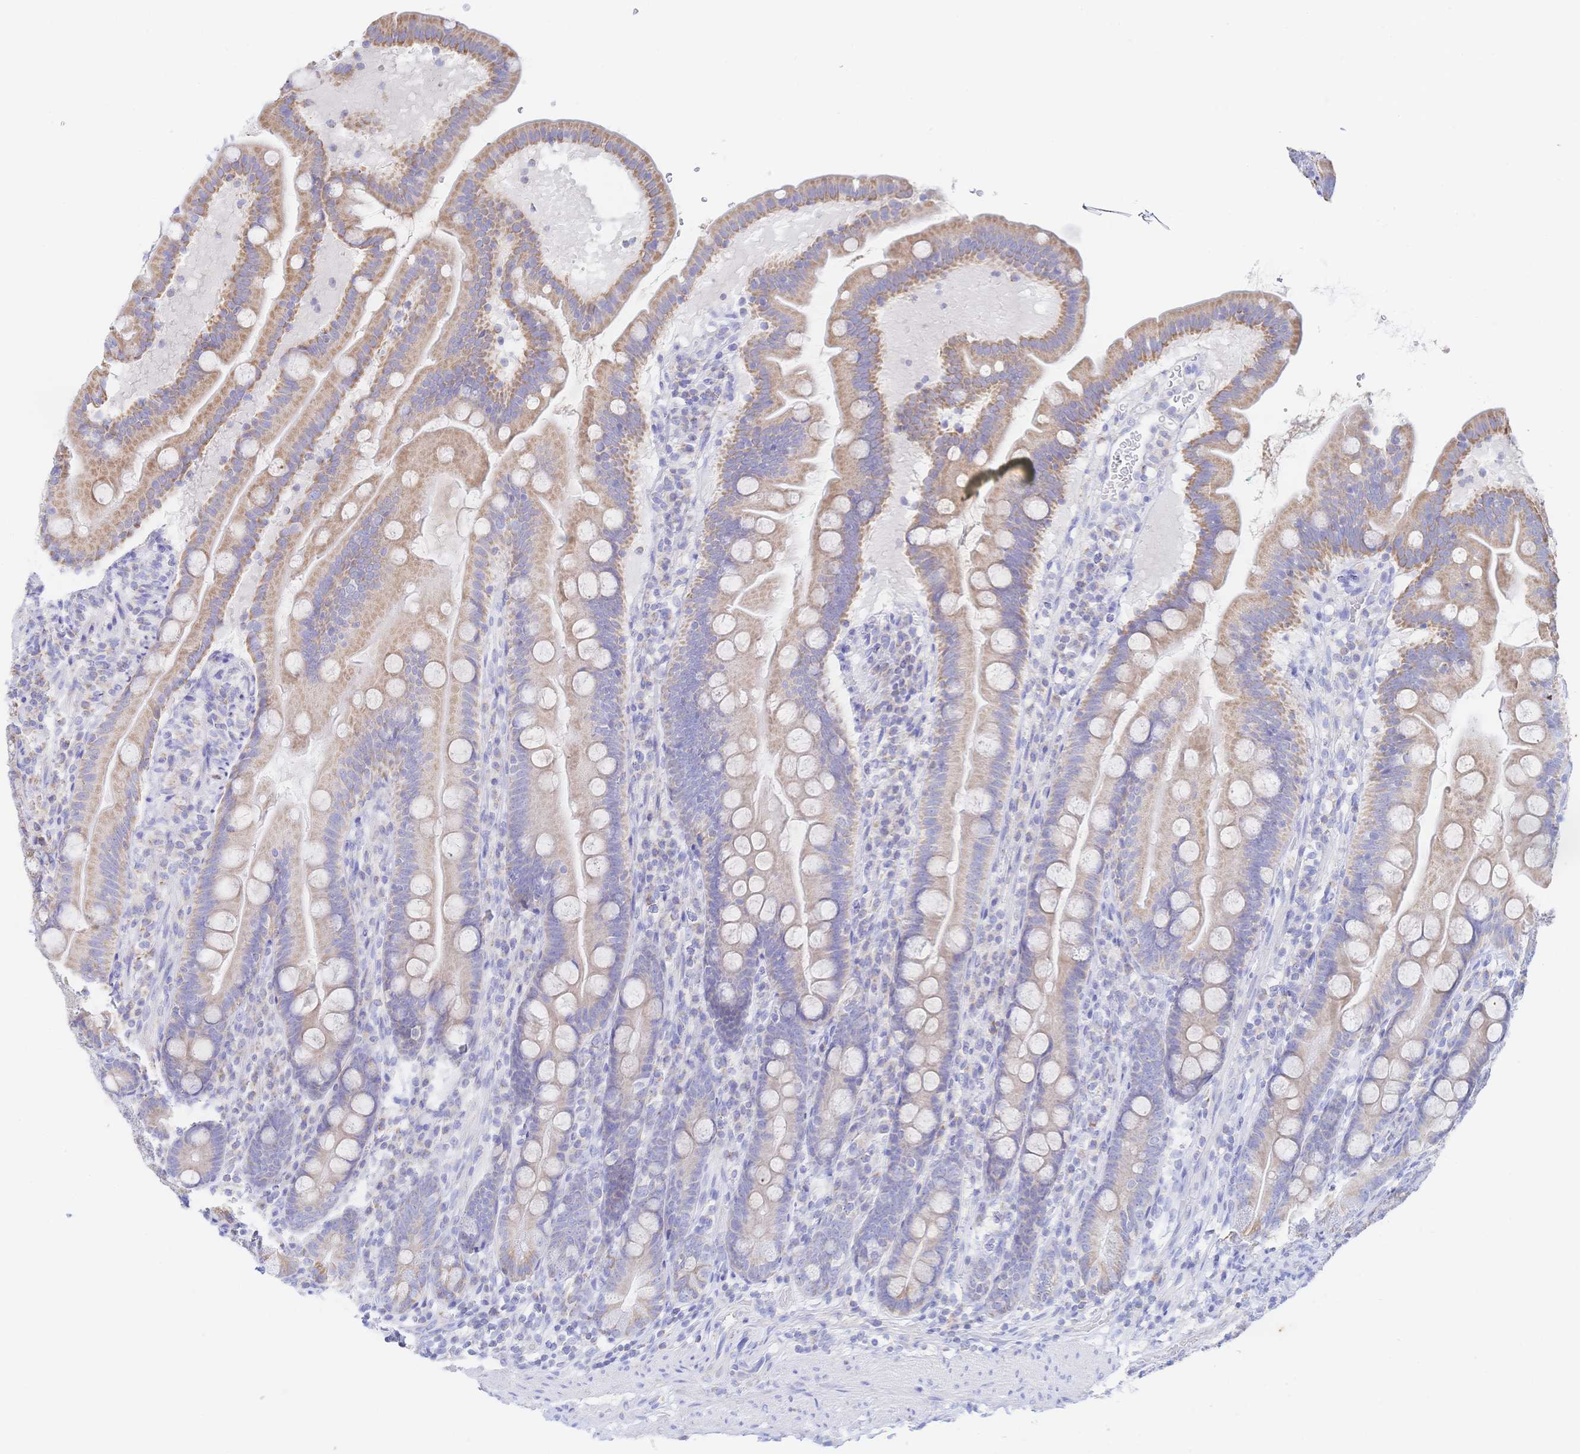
{"staining": {"intensity": "moderate", "quantity": "25%-75%", "location": "cytoplasmic/membranous"}, "tissue": "duodenum", "cell_type": "Glandular cells", "image_type": "normal", "snomed": [{"axis": "morphology", "description": "Normal tissue, NOS"}, {"axis": "topography", "description": "Duodenum"}], "caption": "Duodenum stained for a protein (brown) shows moderate cytoplasmic/membranous positive positivity in about 25%-75% of glandular cells.", "gene": "SYNGR4", "patient": {"sex": "female", "age": 67}}